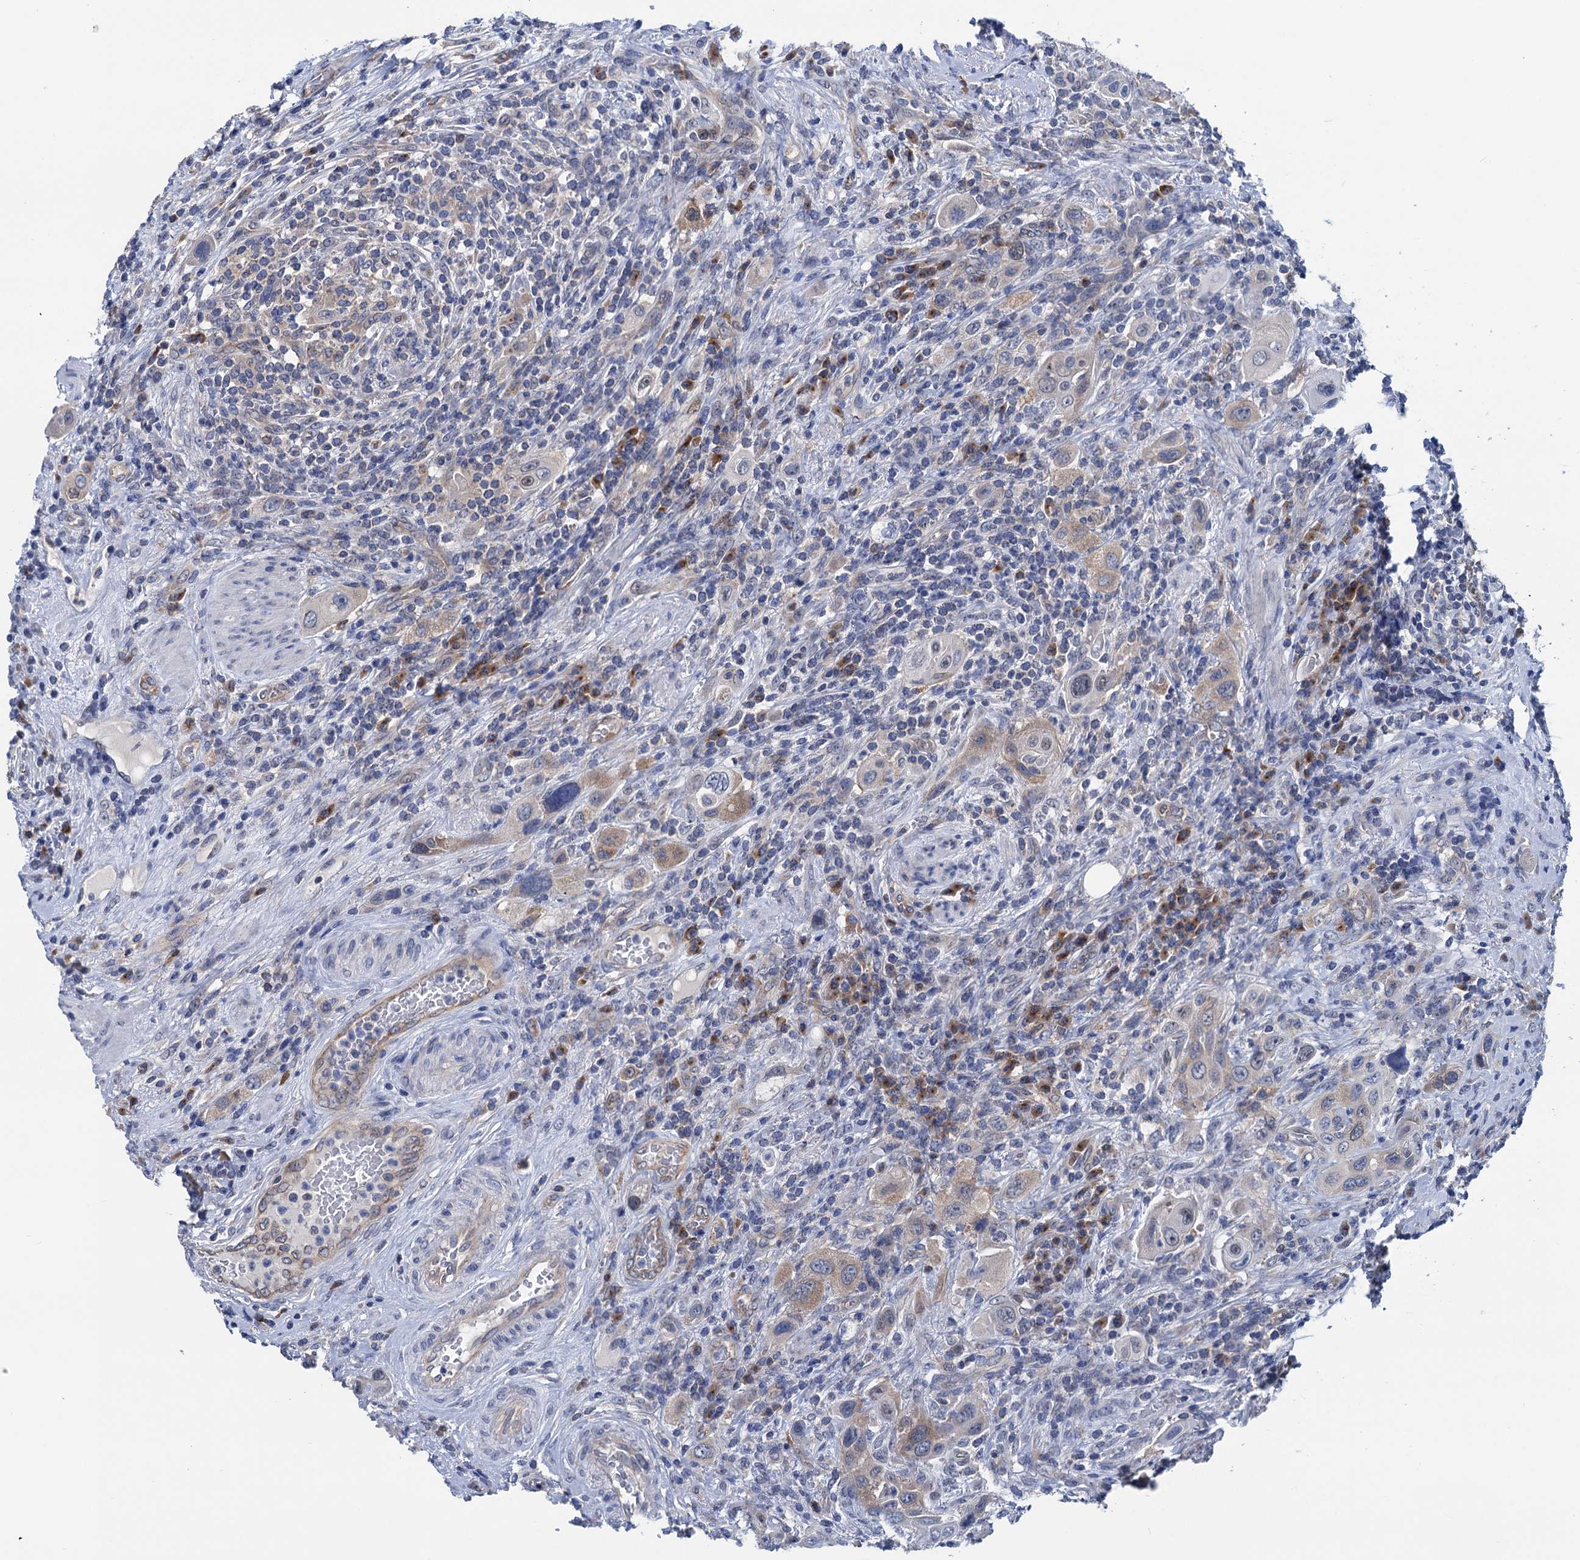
{"staining": {"intensity": "weak", "quantity": "<25%", "location": "cytoplasmic/membranous"}, "tissue": "urothelial cancer", "cell_type": "Tumor cells", "image_type": "cancer", "snomed": [{"axis": "morphology", "description": "Urothelial carcinoma, High grade"}, {"axis": "topography", "description": "Urinary bladder"}], "caption": "Immunohistochemistry photomicrograph of urothelial carcinoma (high-grade) stained for a protein (brown), which reveals no positivity in tumor cells. (Brightfield microscopy of DAB IHC at high magnification).", "gene": "ZNRD2", "patient": {"sex": "male", "age": 50}}